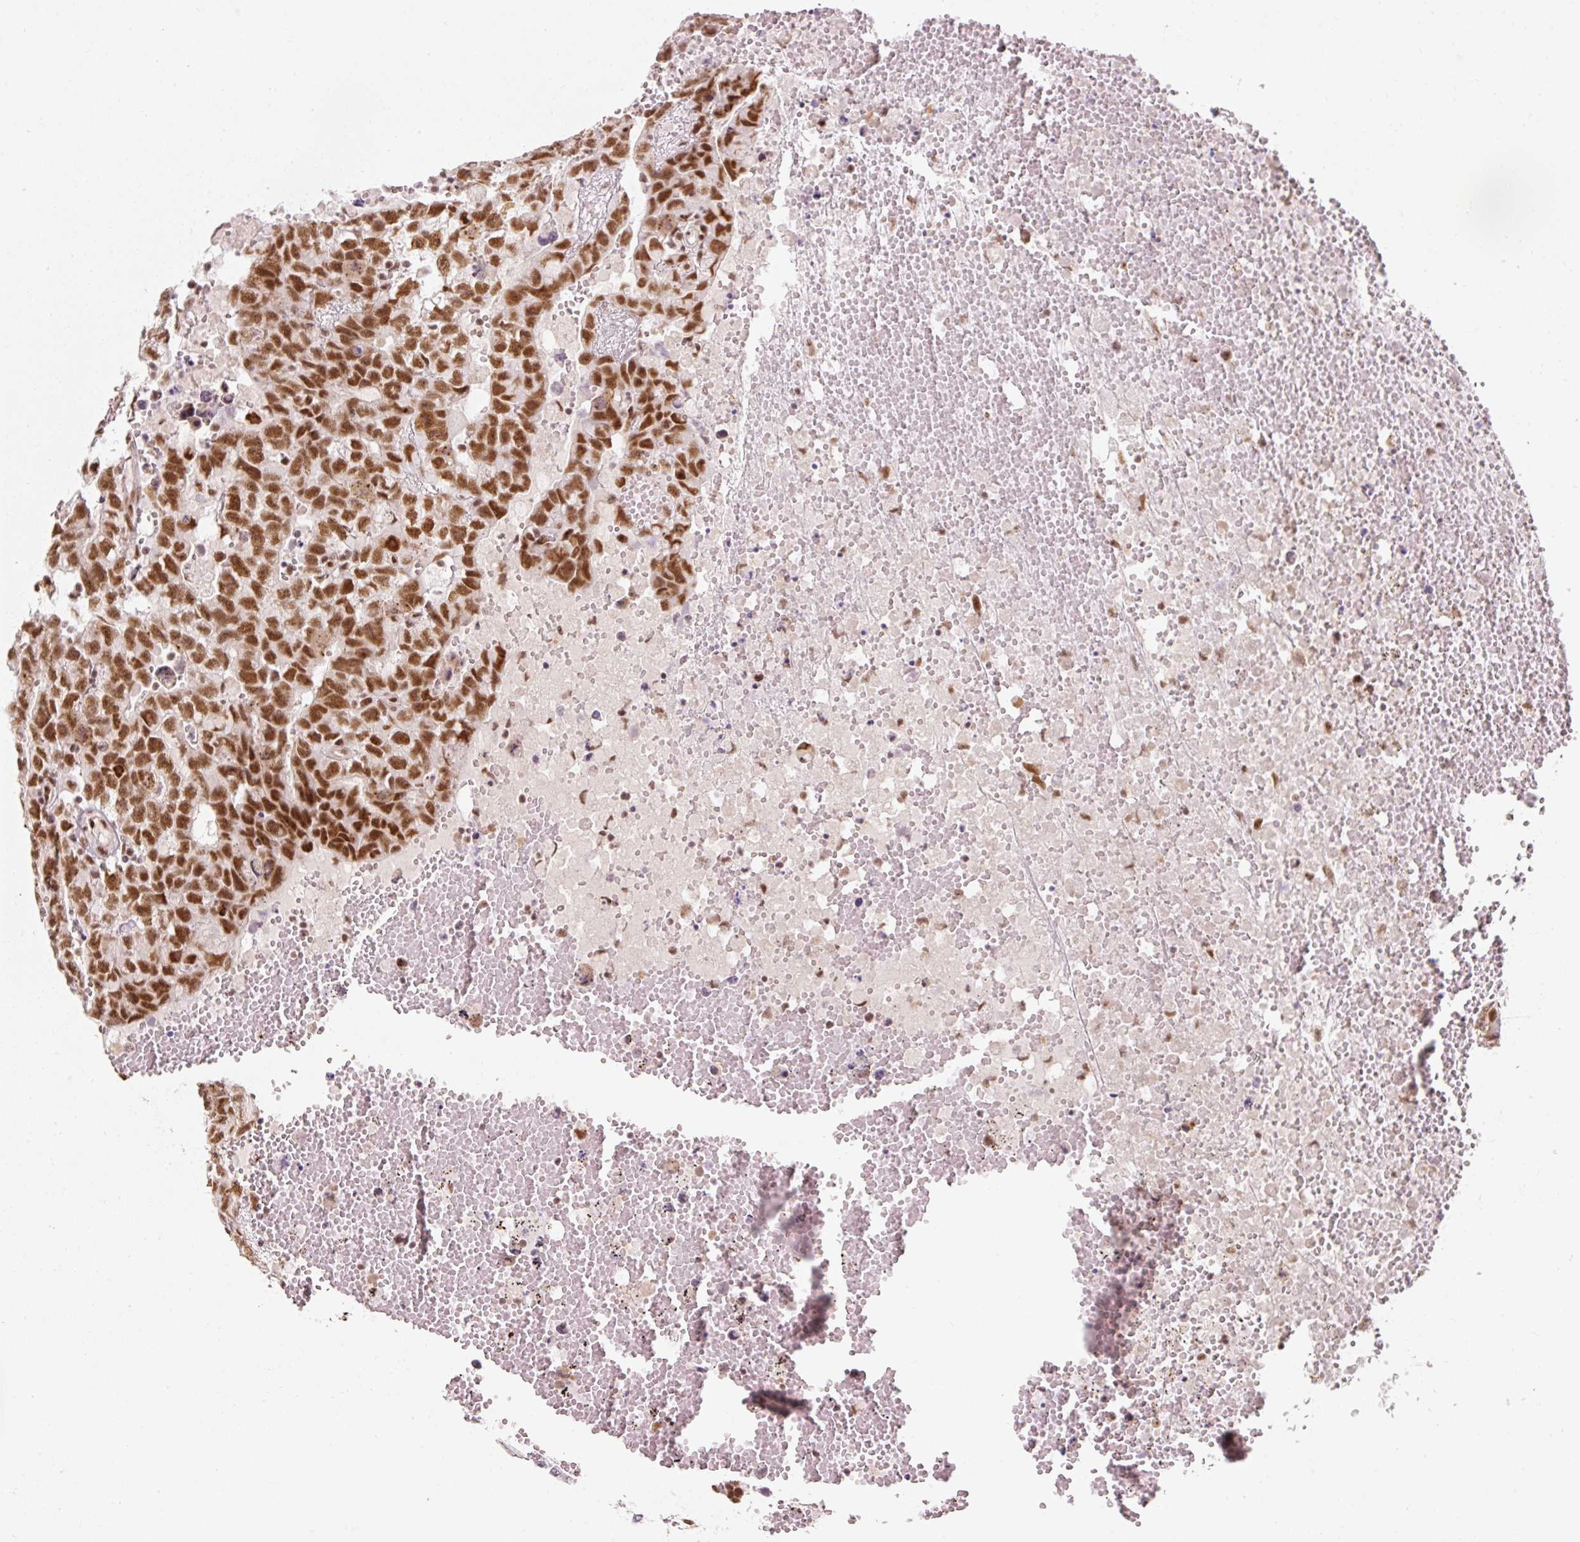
{"staining": {"intensity": "strong", "quantity": ">75%", "location": "nuclear"}, "tissue": "testis cancer", "cell_type": "Tumor cells", "image_type": "cancer", "snomed": [{"axis": "morphology", "description": "Carcinoma, Embryonal, NOS"}, {"axis": "topography", "description": "Testis"}], "caption": "An immunohistochemistry (IHC) photomicrograph of neoplastic tissue is shown. Protein staining in brown shows strong nuclear positivity in testis cancer within tumor cells.", "gene": "U2AF2", "patient": {"sex": "male", "age": 25}}